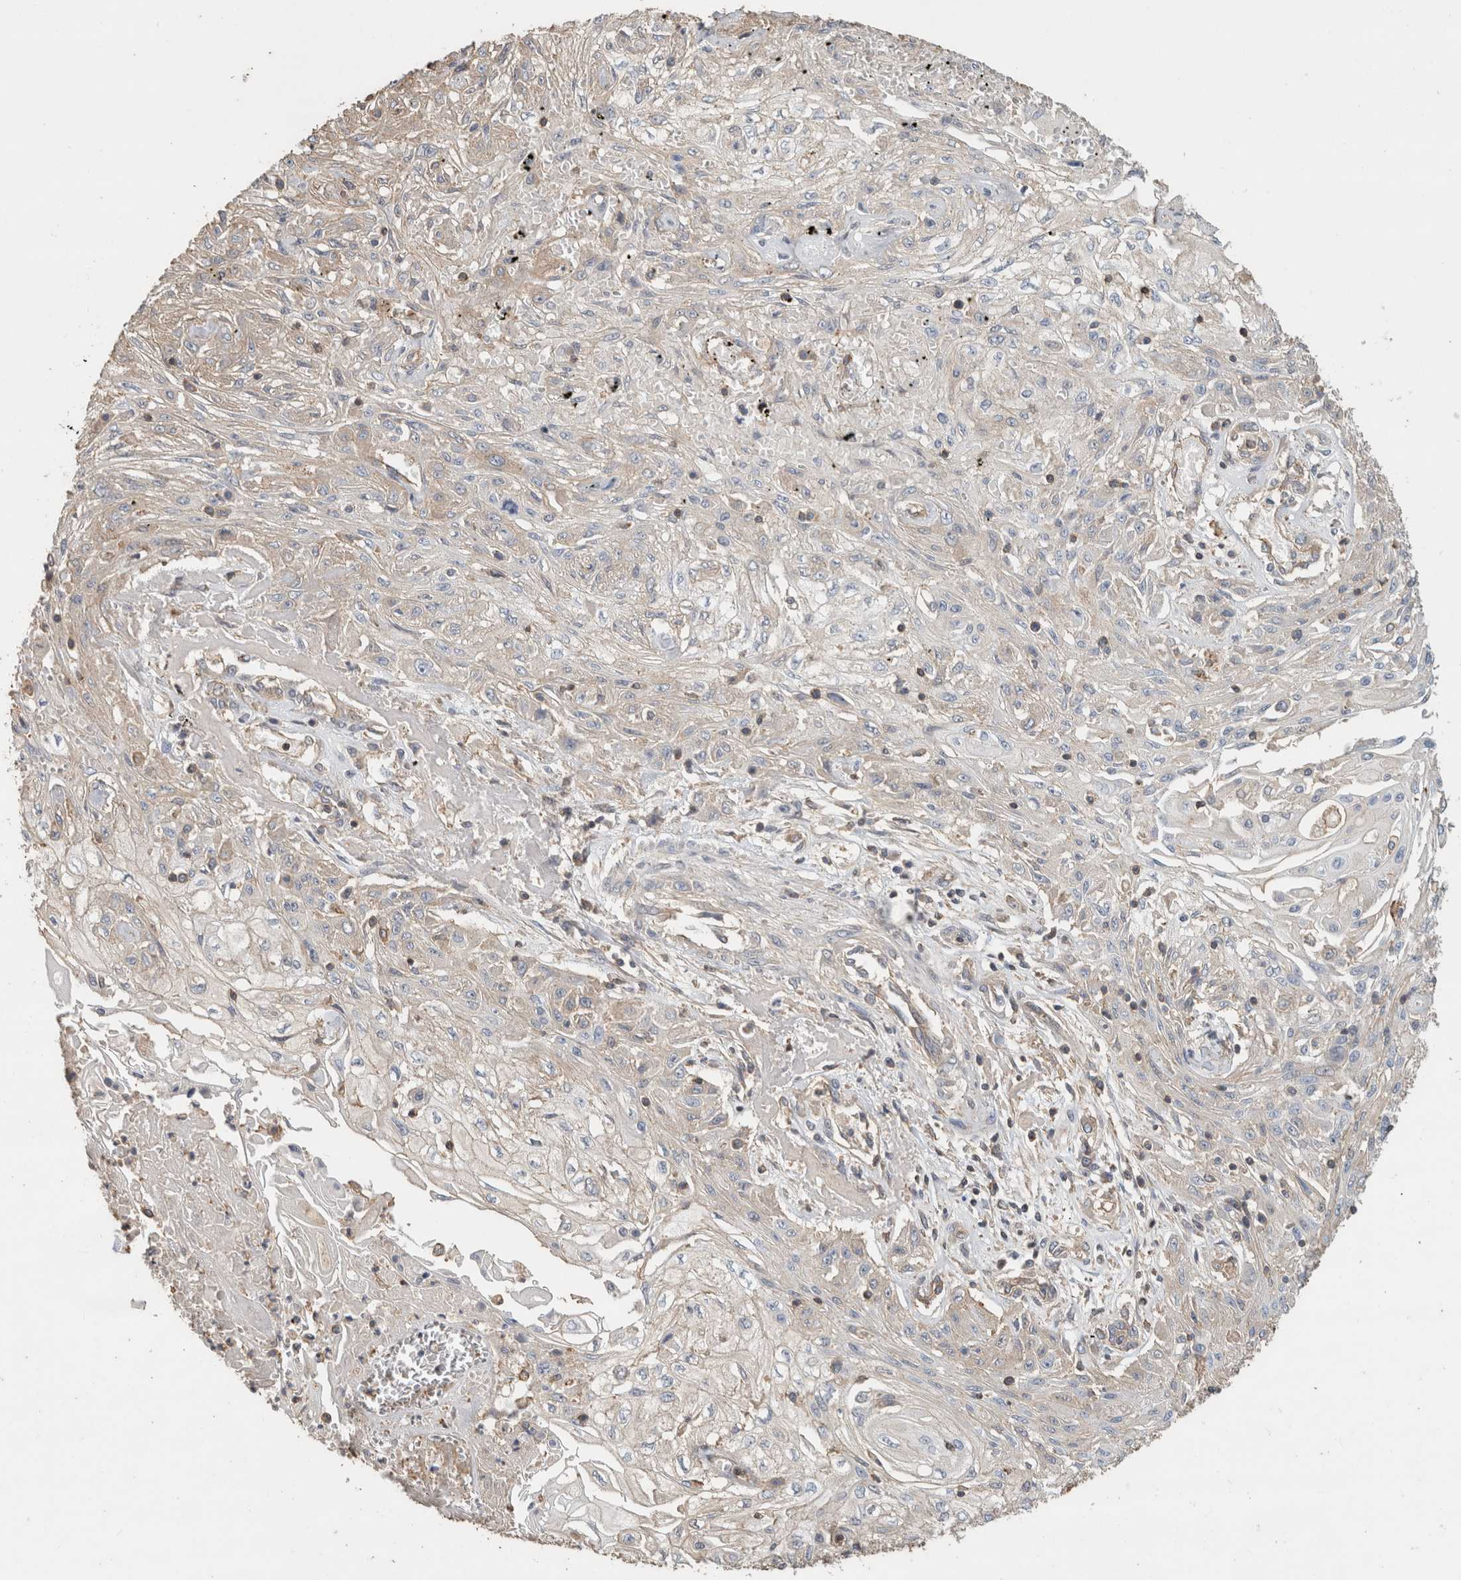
{"staining": {"intensity": "negative", "quantity": "none", "location": "none"}, "tissue": "skin cancer", "cell_type": "Tumor cells", "image_type": "cancer", "snomed": [{"axis": "morphology", "description": "Squamous cell carcinoma, NOS"}, {"axis": "morphology", "description": "Squamous cell carcinoma, metastatic, NOS"}, {"axis": "topography", "description": "Skin"}, {"axis": "topography", "description": "Lymph node"}], "caption": "IHC of human squamous cell carcinoma (skin) displays no positivity in tumor cells. Brightfield microscopy of immunohistochemistry (IHC) stained with DAB (3,3'-diaminobenzidine) (brown) and hematoxylin (blue), captured at high magnification.", "gene": "EIF4G3", "patient": {"sex": "male", "age": 75}}